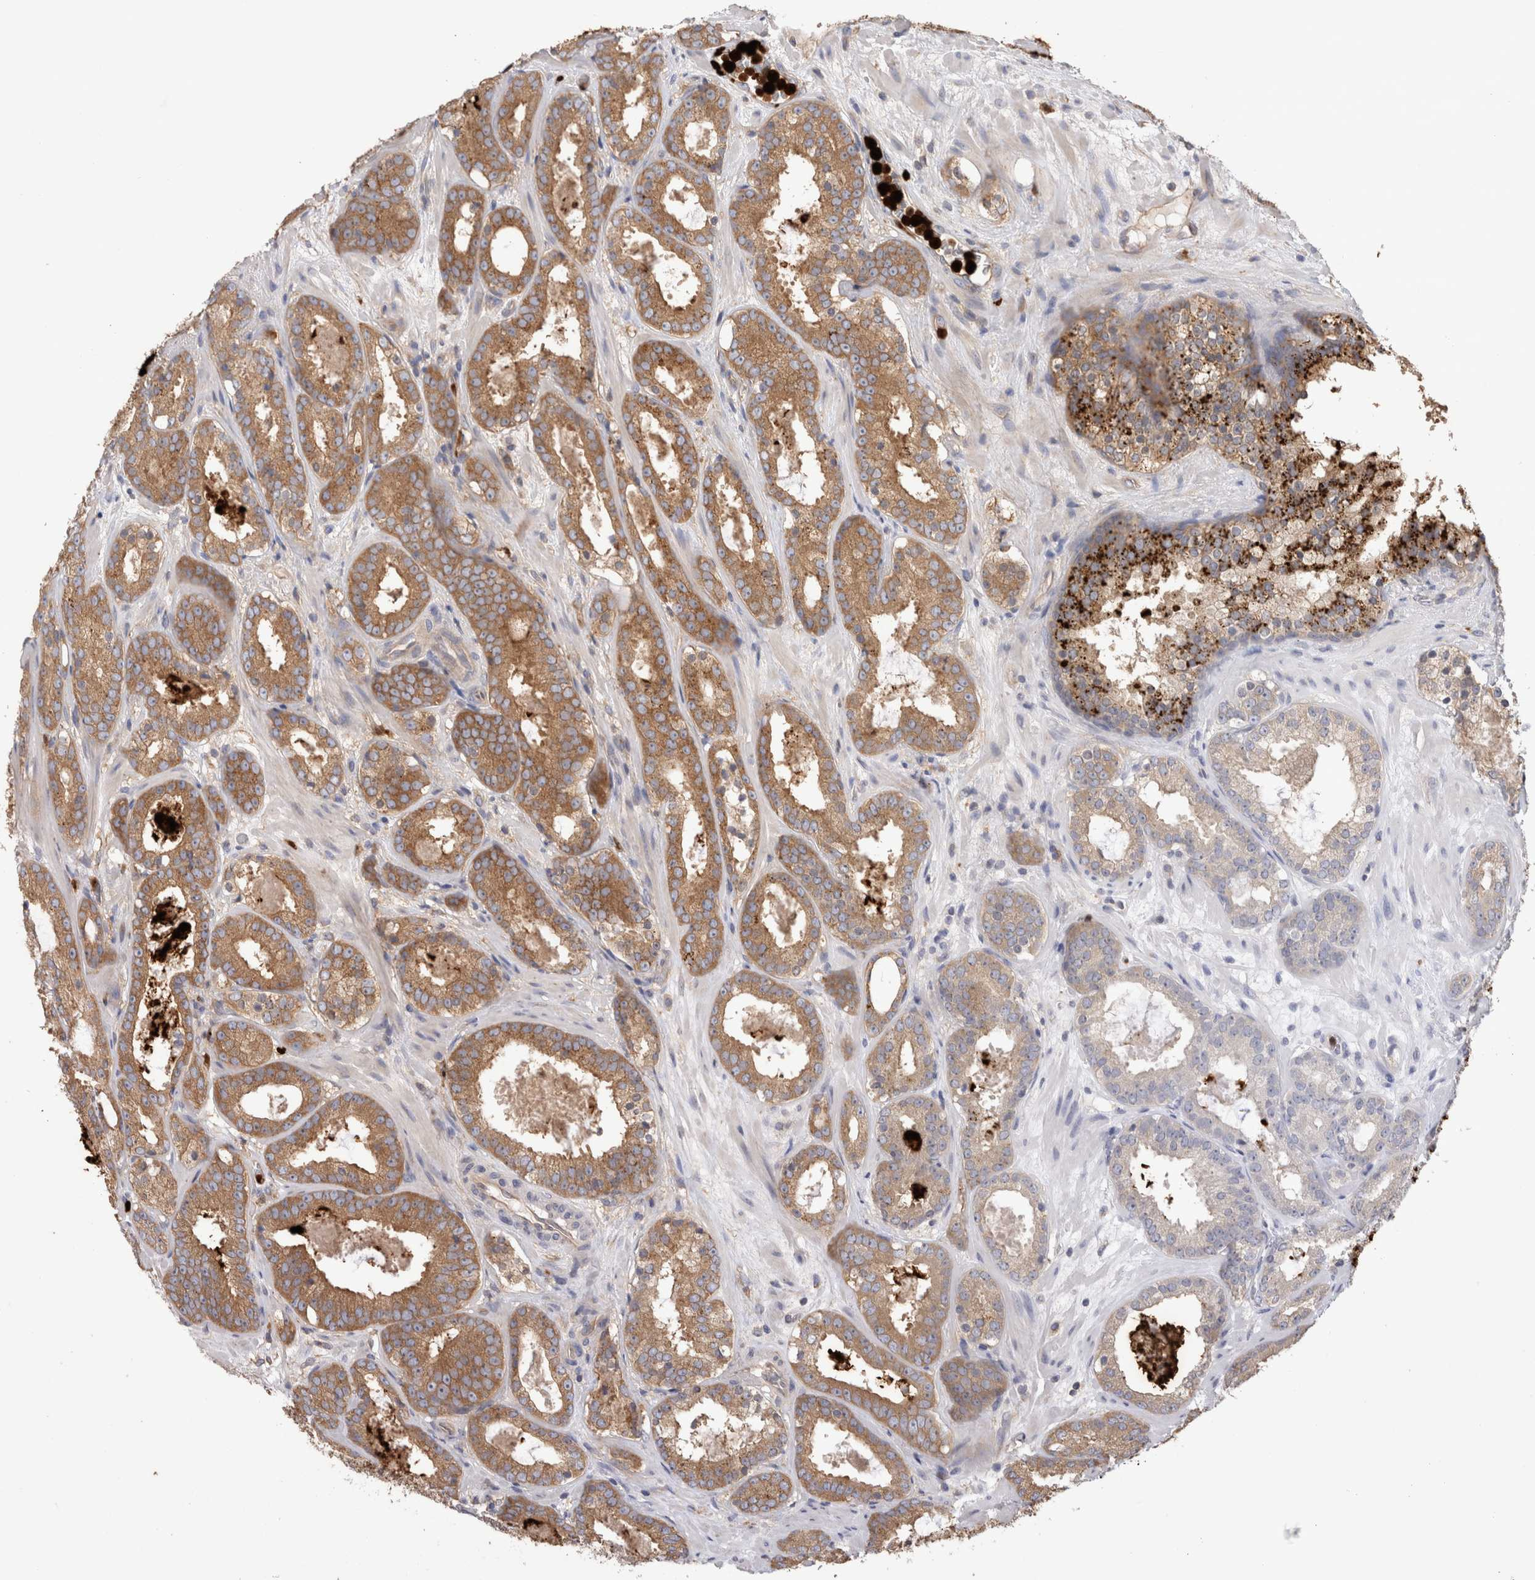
{"staining": {"intensity": "moderate", "quantity": ">75%", "location": "cytoplasmic/membranous"}, "tissue": "prostate cancer", "cell_type": "Tumor cells", "image_type": "cancer", "snomed": [{"axis": "morphology", "description": "Adenocarcinoma, Low grade"}, {"axis": "topography", "description": "Prostate"}], "caption": "DAB immunohistochemical staining of human prostate low-grade adenocarcinoma demonstrates moderate cytoplasmic/membranous protein expression in about >75% of tumor cells.", "gene": "NXT2", "patient": {"sex": "male", "age": 69}}